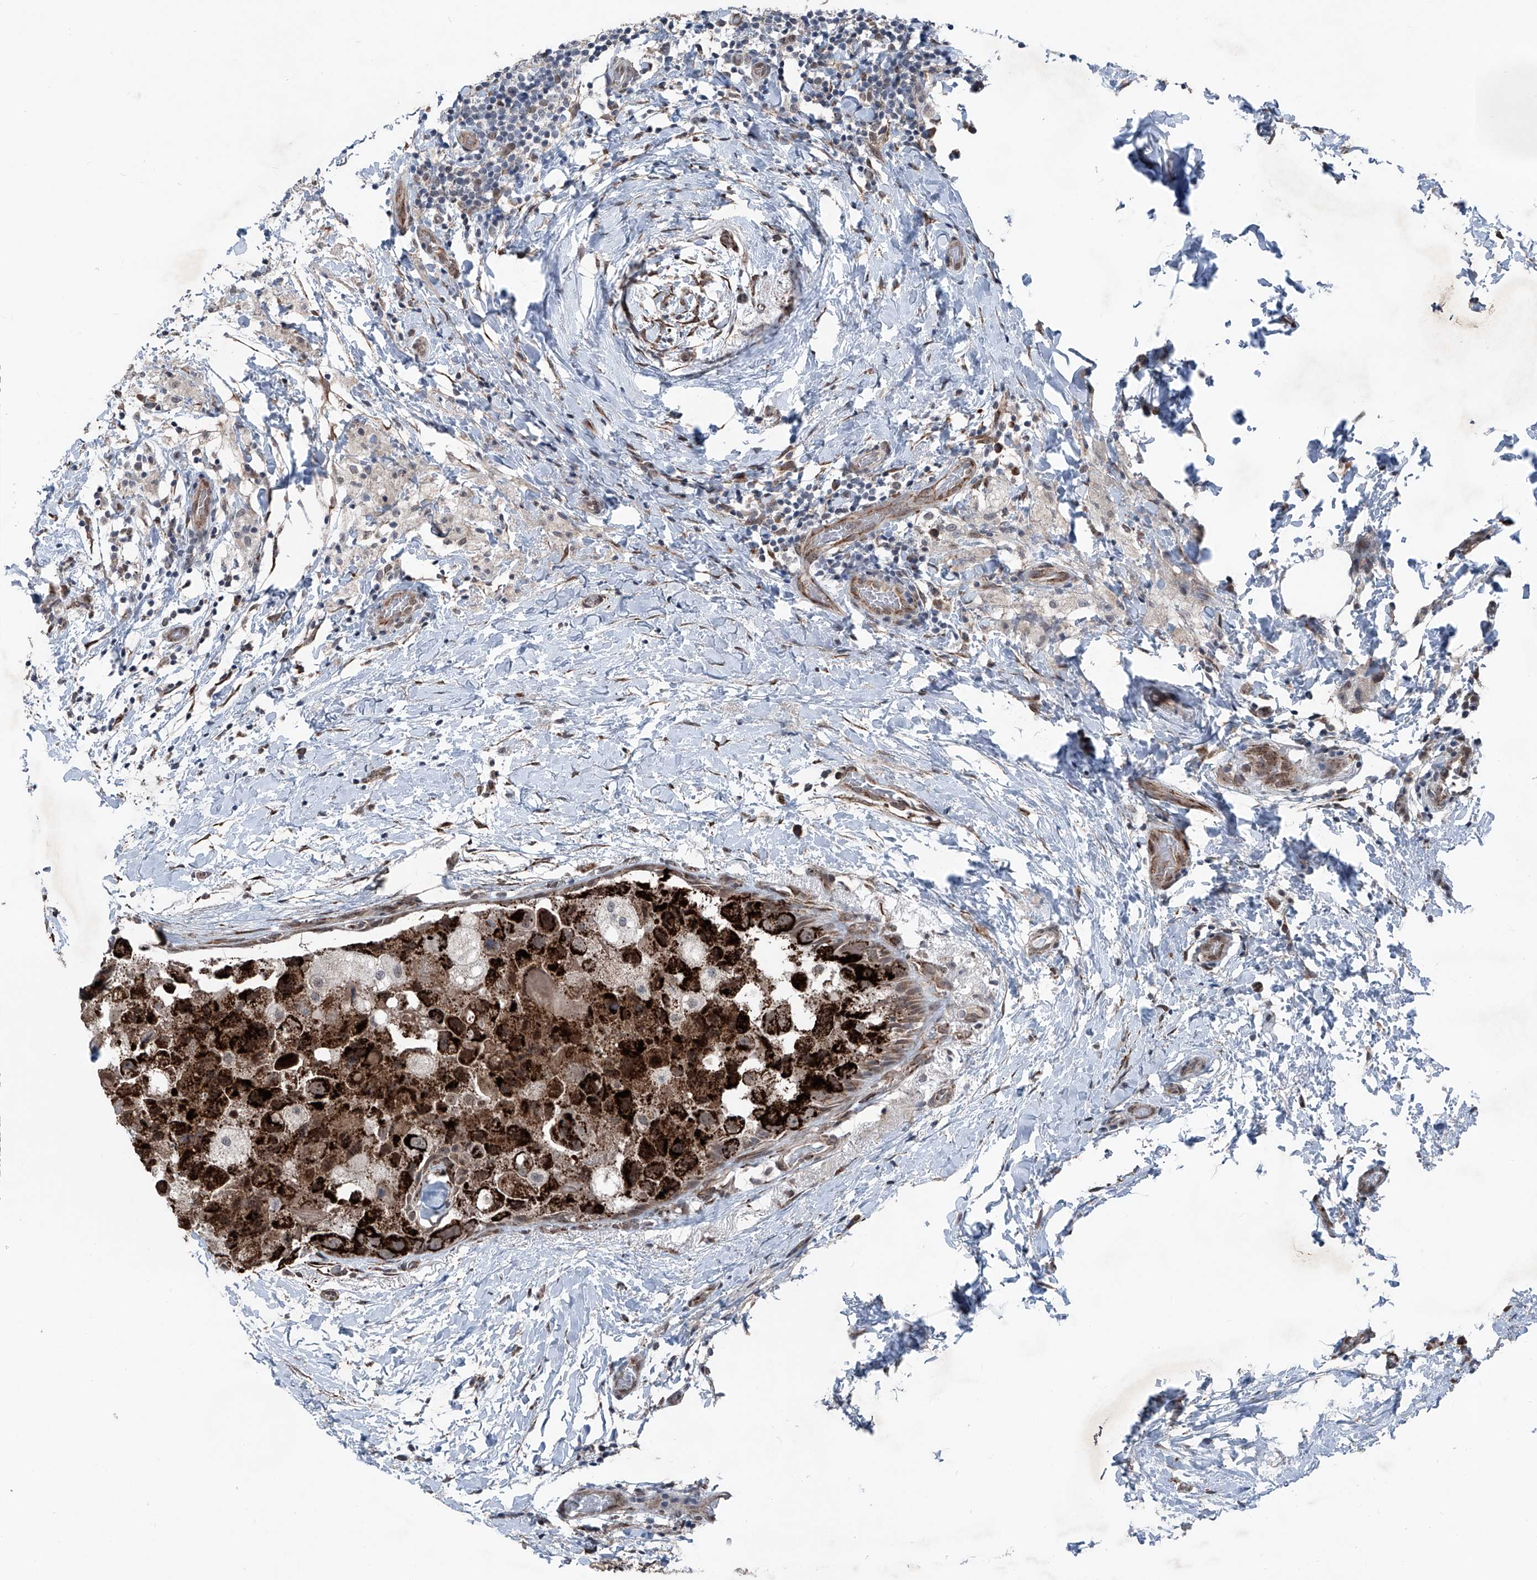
{"staining": {"intensity": "strong", "quantity": ">75%", "location": "cytoplasmic/membranous"}, "tissue": "breast cancer", "cell_type": "Tumor cells", "image_type": "cancer", "snomed": [{"axis": "morphology", "description": "Duct carcinoma"}, {"axis": "topography", "description": "Breast"}], "caption": "A high-resolution image shows IHC staining of breast cancer (invasive ductal carcinoma), which shows strong cytoplasmic/membranous positivity in about >75% of tumor cells. The staining was performed using DAB (3,3'-diaminobenzidine) to visualize the protein expression in brown, while the nuclei were stained in blue with hematoxylin (Magnification: 20x).", "gene": "COA7", "patient": {"sex": "female", "age": 62}}